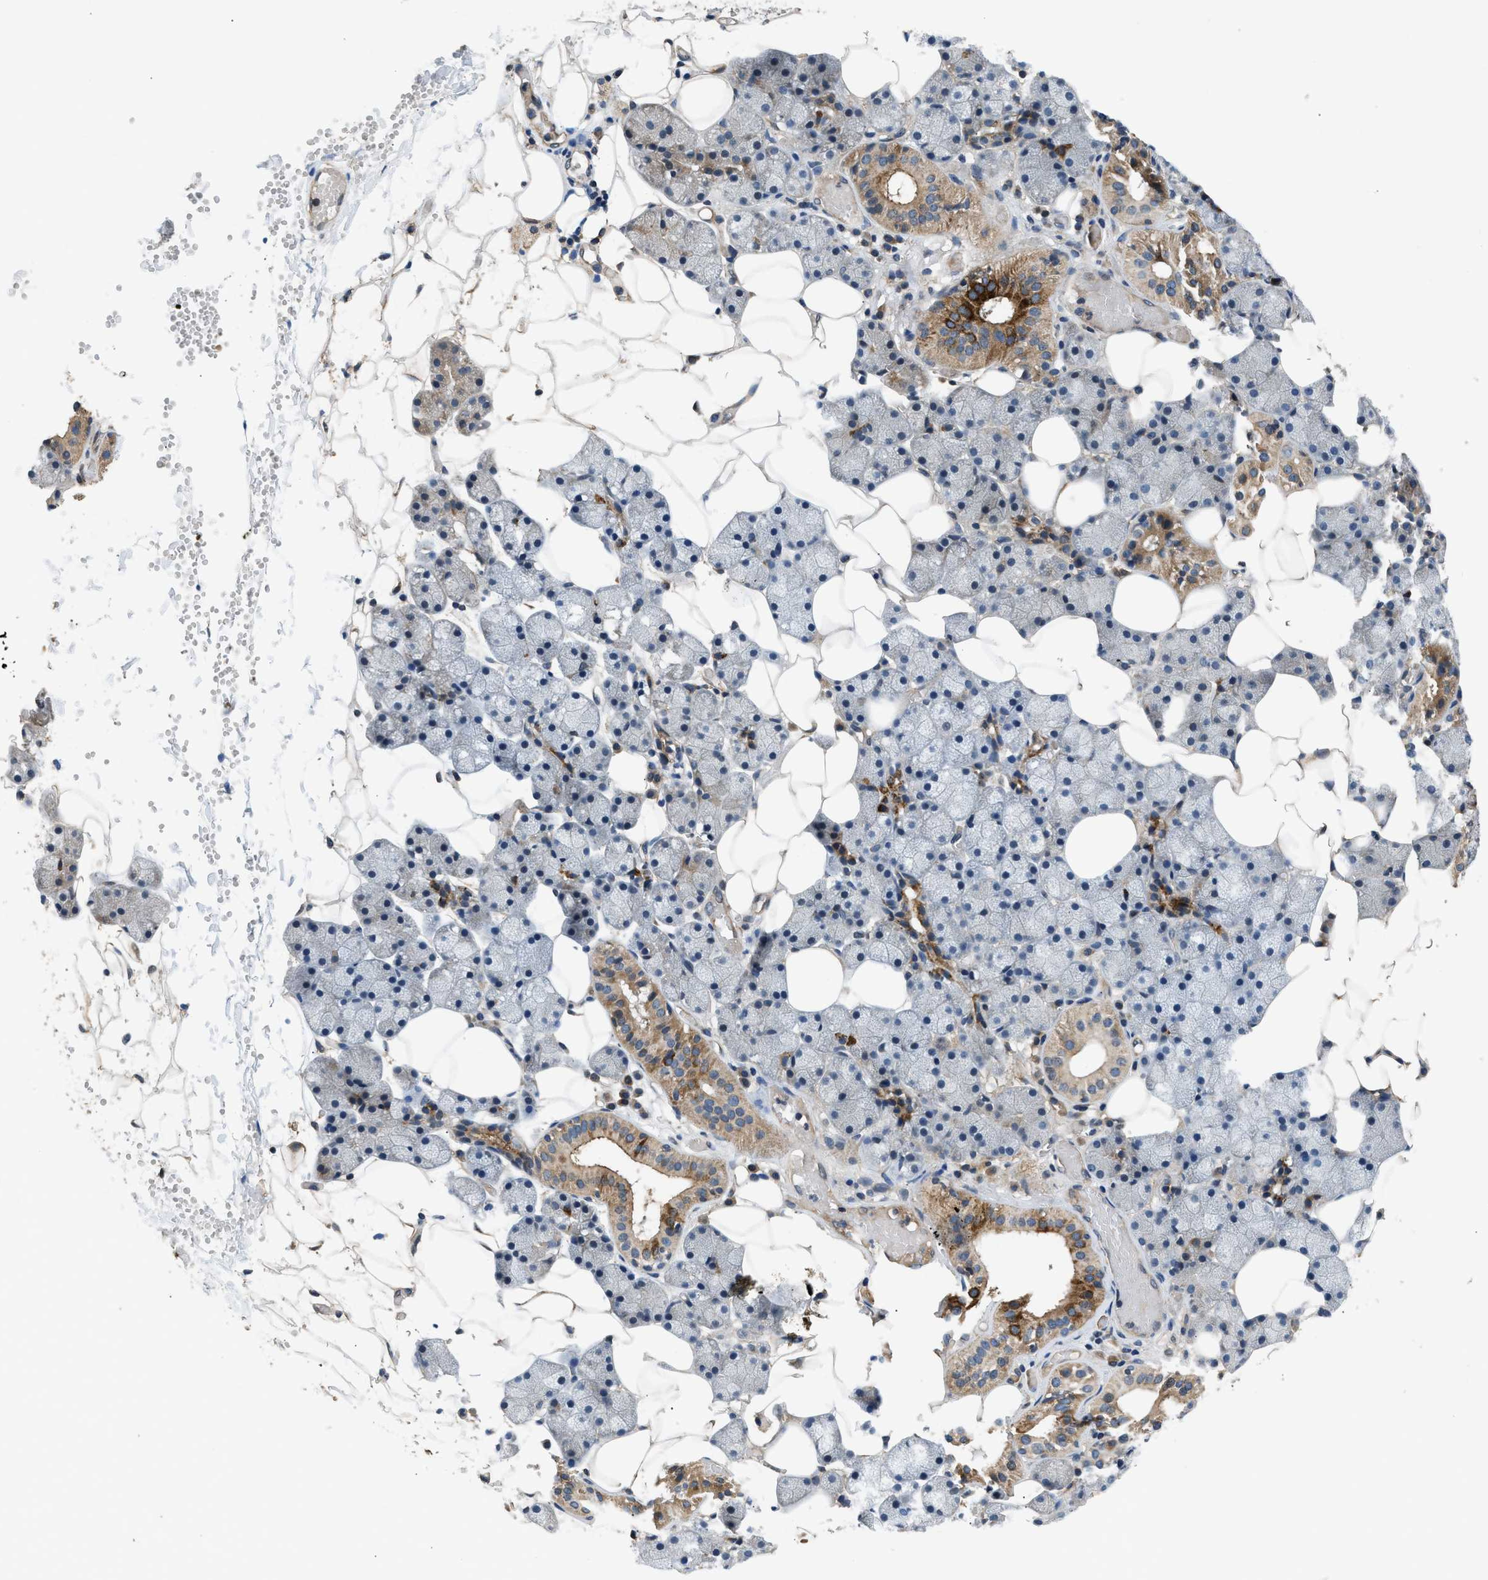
{"staining": {"intensity": "moderate", "quantity": "<25%", "location": "cytoplasmic/membranous"}, "tissue": "salivary gland", "cell_type": "Glandular cells", "image_type": "normal", "snomed": [{"axis": "morphology", "description": "Normal tissue, NOS"}, {"axis": "topography", "description": "Salivary gland"}], "caption": "Protein analysis of benign salivary gland displays moderate cytoplasmic/membranous expression in approximately <25% of glandular cells.", "gene": "IL3RA", "patient": {"sex": "female", "age": 33}}